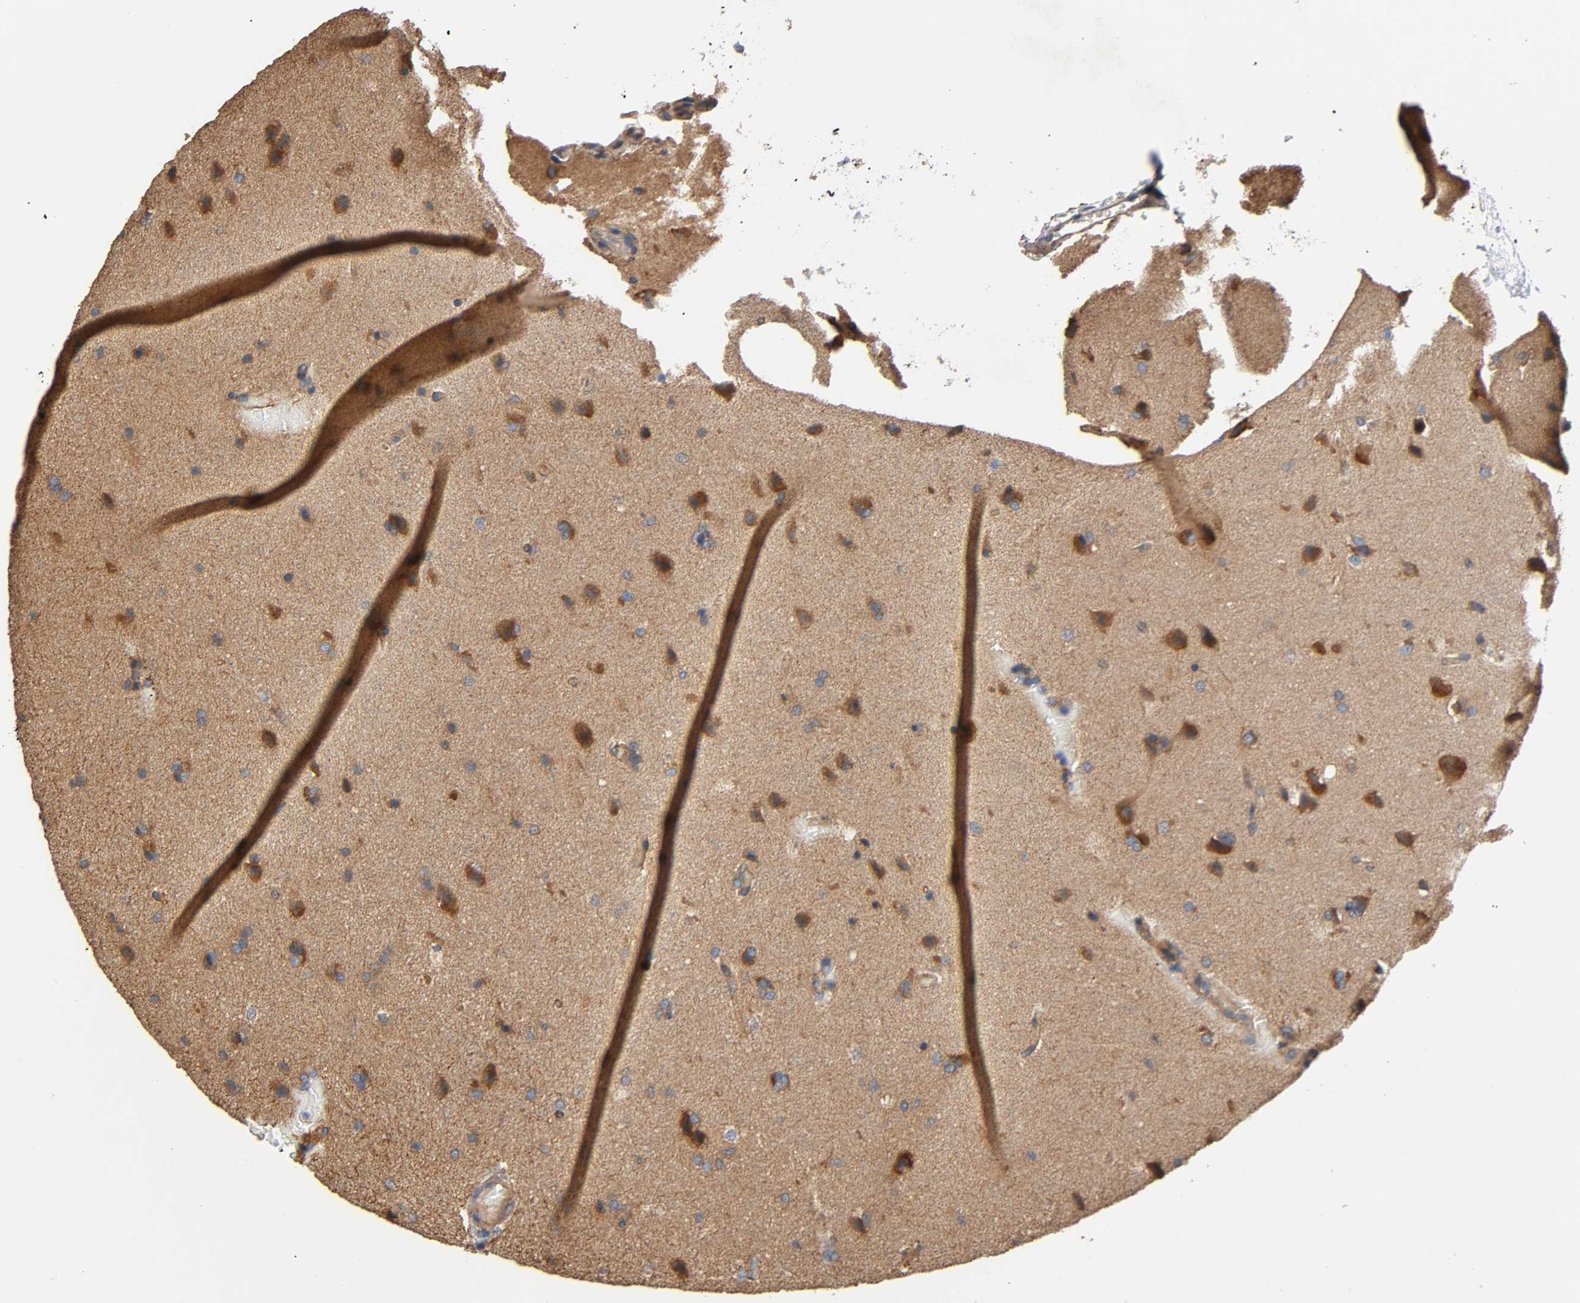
{"staining": {"intensity": "moderate", "quantity": "<25%", "location": "cytoplasmic/membranous"}, "tissue": "glioma", "cell_type": "Tumor cells", "image_type": "cancer", "snomed": [{"axis": "morphology", "description": "Glioma, malignant, Low grade"}, {"axis": "topography", "description": "Cerebral cortex"}], "caption": "A brown stain highlights moderate cytoplasmic/membranous expression of a protein in malignant low-grade glioma tumor cells.", "gene": "MARS1", "patient": {"sex": "female", "age": 47}}